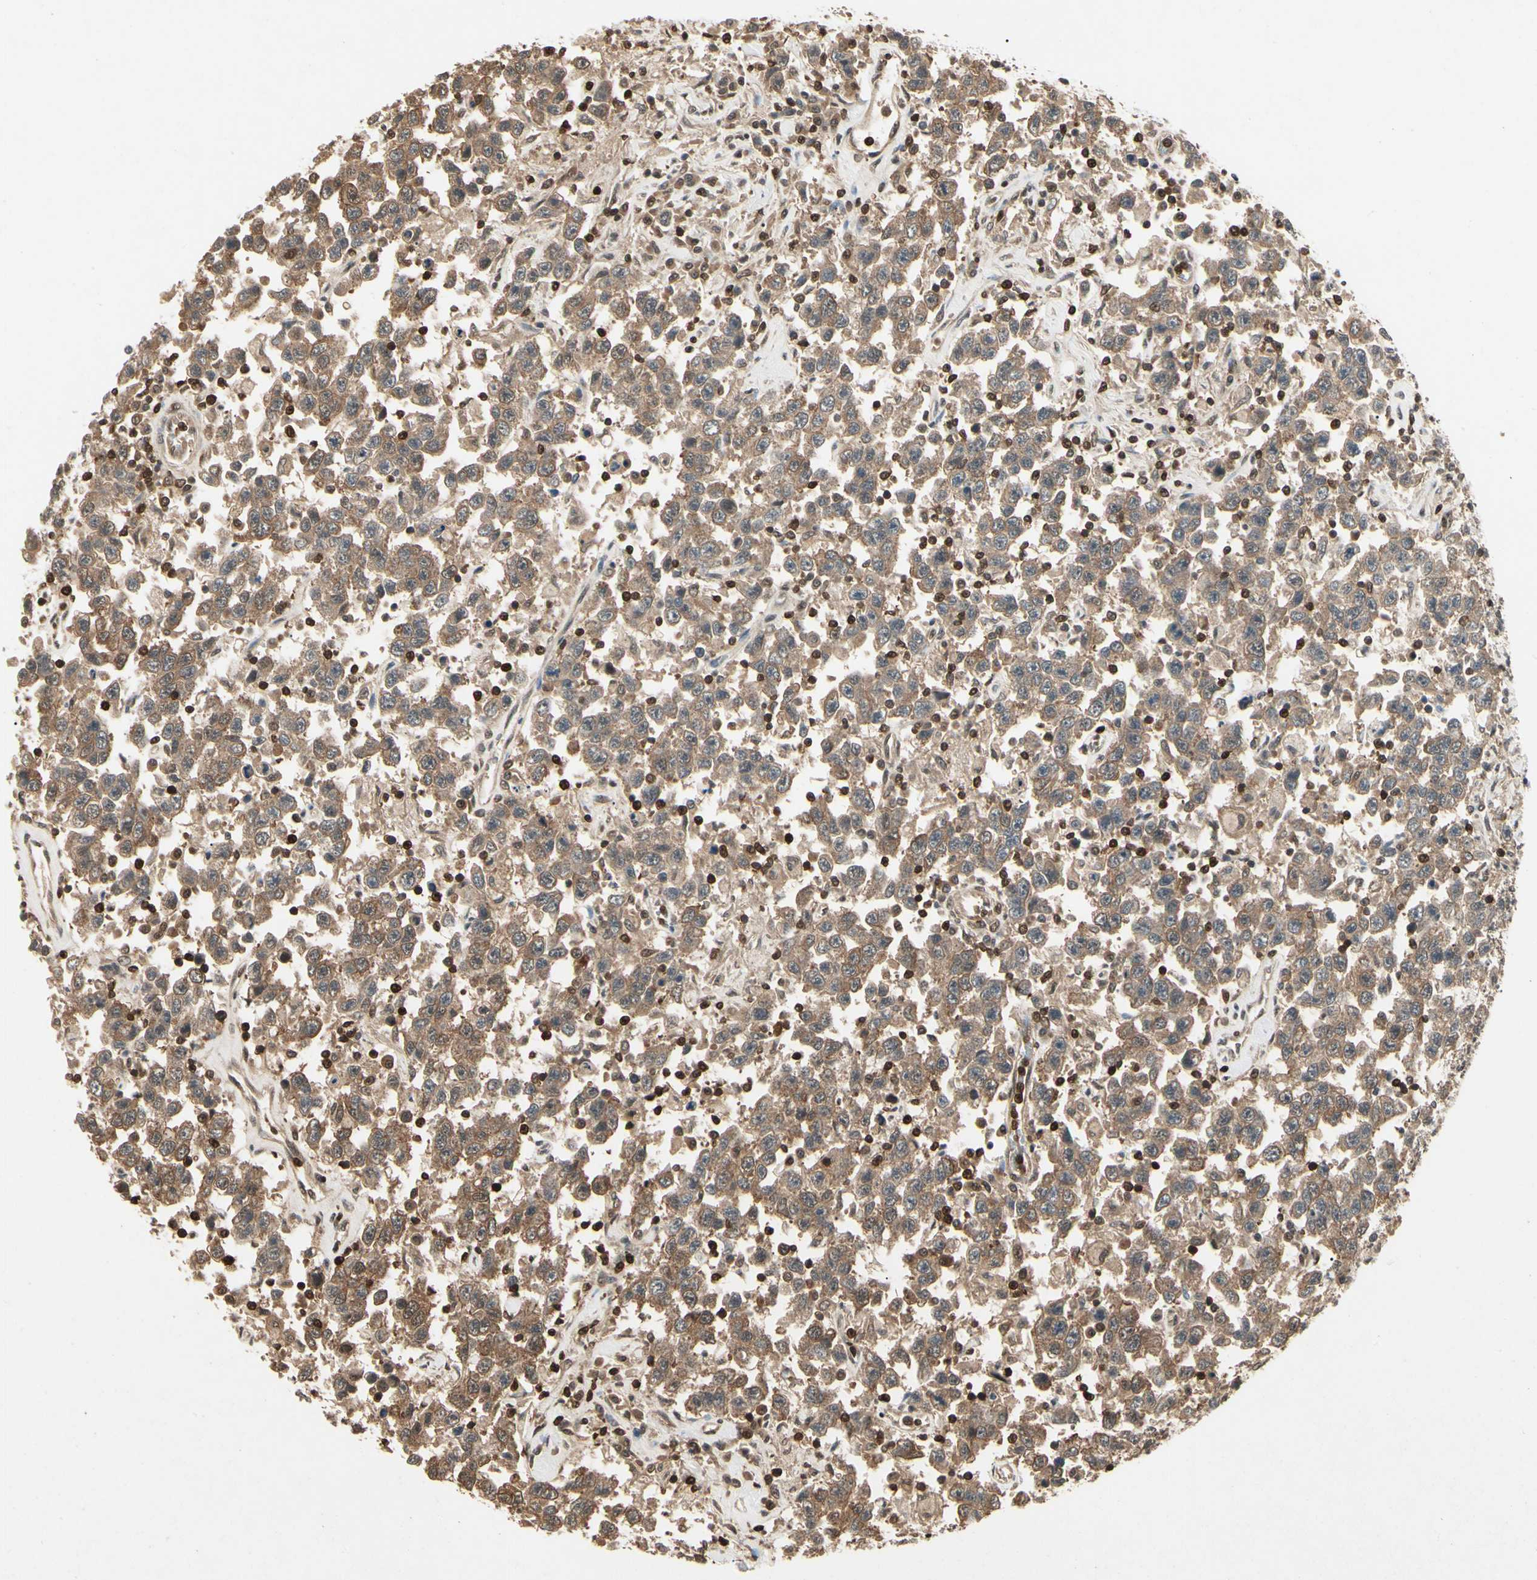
{"staining": {"intensity": "moderate", "quantity": ">75%", "location": "cytoplasmic/membranous"}, "tissue": "testis cancer", "cell_type": "Tumor cells", "image_type": "cancer", "snomed": [{"axis": "morphology", "description": "Seminoma, NOS"}, {"axis": "topography", "description": "Testis"}], "caption": "Testis cancer (seminoma) was stained to show a protein in brown. There is medium levels of moderate cytoplasmic/membranous staining in approximately >75% of tumor cells. (Stains: DAB (3,3'-diaminobenzidine) in brown, nuclei in blue, Microscopy: brightfield microscopy at high magnification).", "gene": "YWHAQ", "patient": {"sex": "male", "age": 41}}